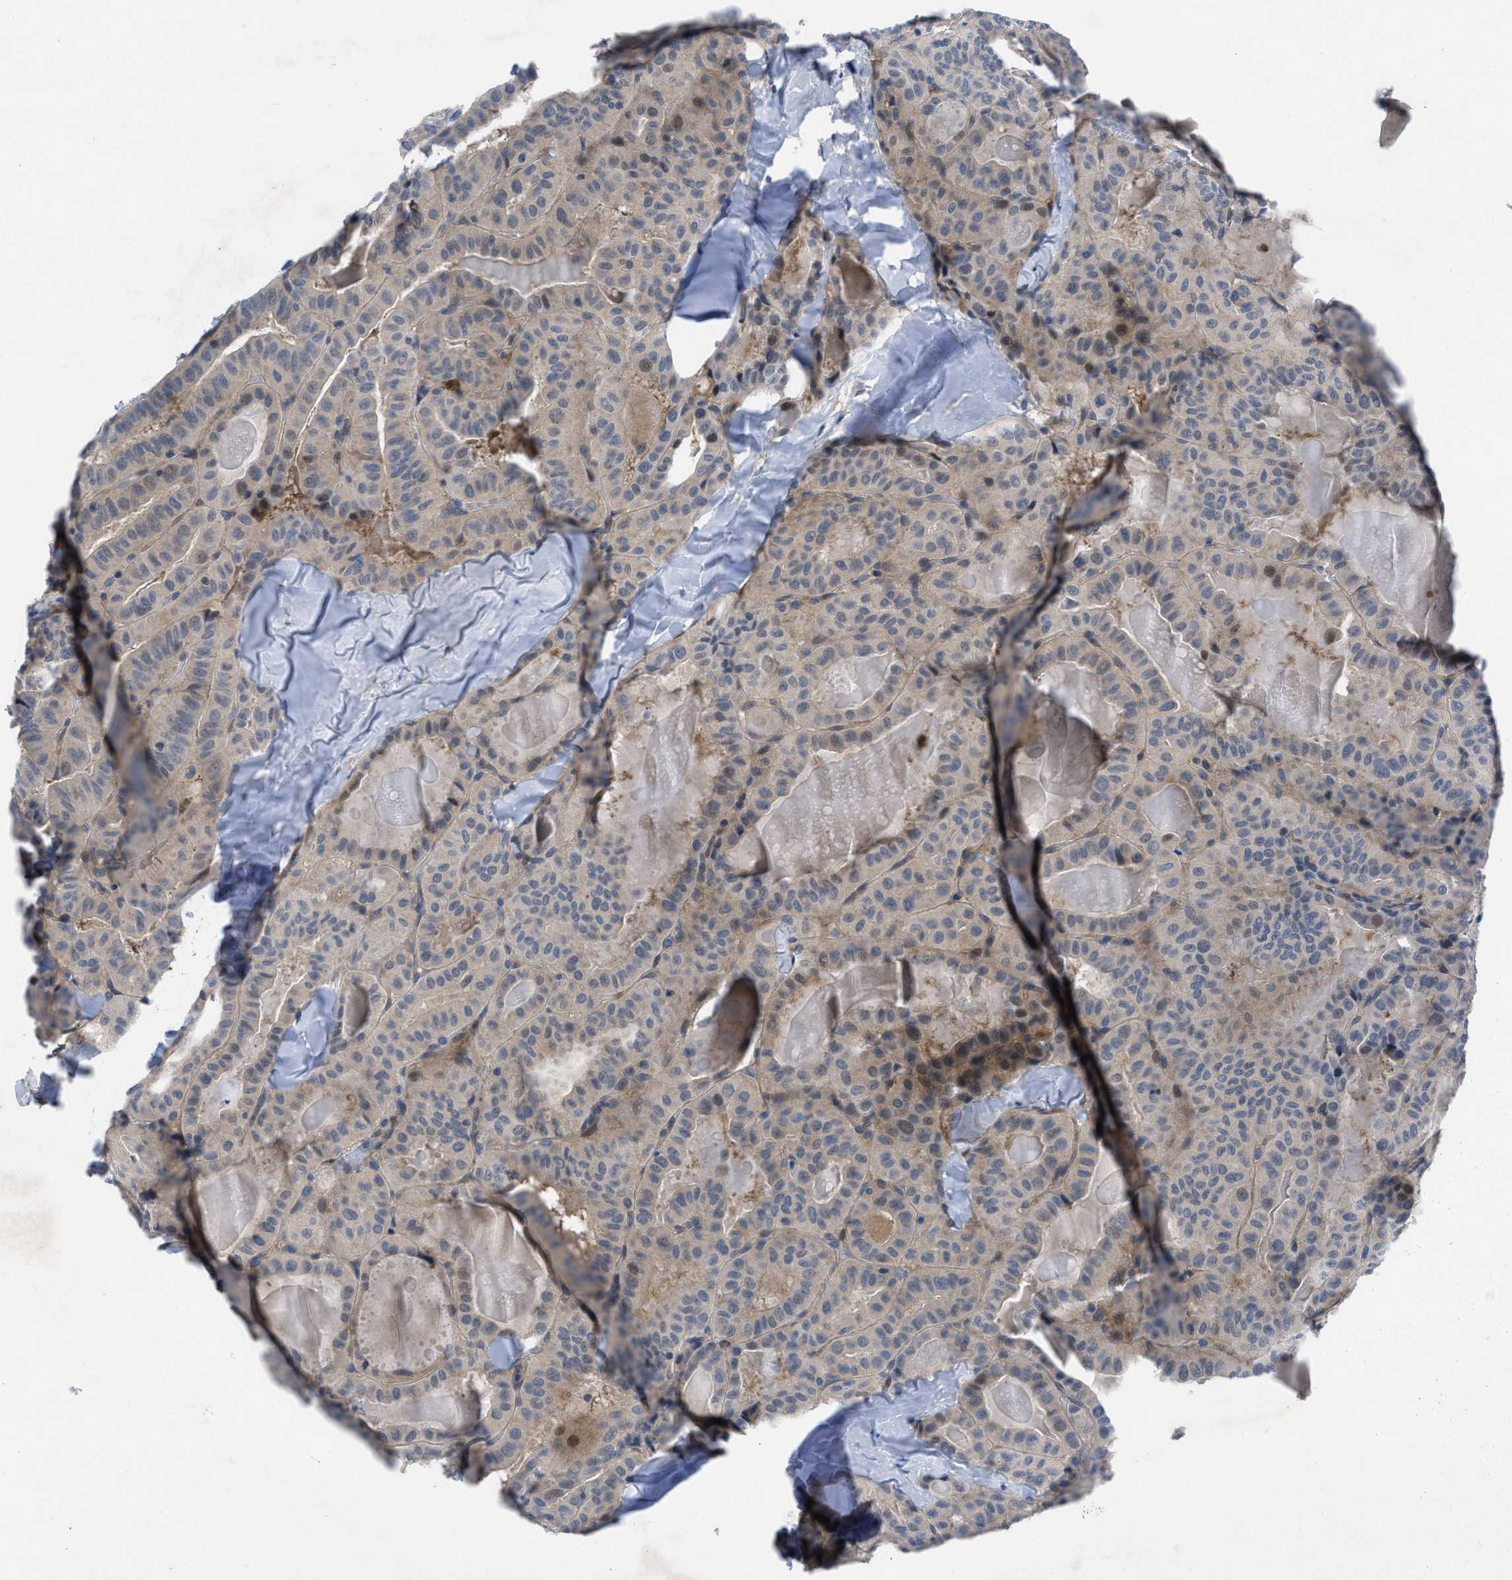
{"staining": {"intensity": "weak", "quantity": ">75%", "location": "cytoplasmic/membranous"}, "tissue": "thyroid cancer", "cell_type": "Tumor cells", "image_type": "cancer", "snomed": [{"axis": "morphology", "description": "Papillary adenocarcinoma, NOS"}, {"axis": "topography", "description": "Thyroid gland"}], "caption": "The image exhibits staining of thyroid papillary adenocarcinoma, revealing weak cytoplasmic/membranous protein expression (brown color) within tumor cells.", "gene": "IL17RE", "patient": {"sex": "male", "age": 77}}